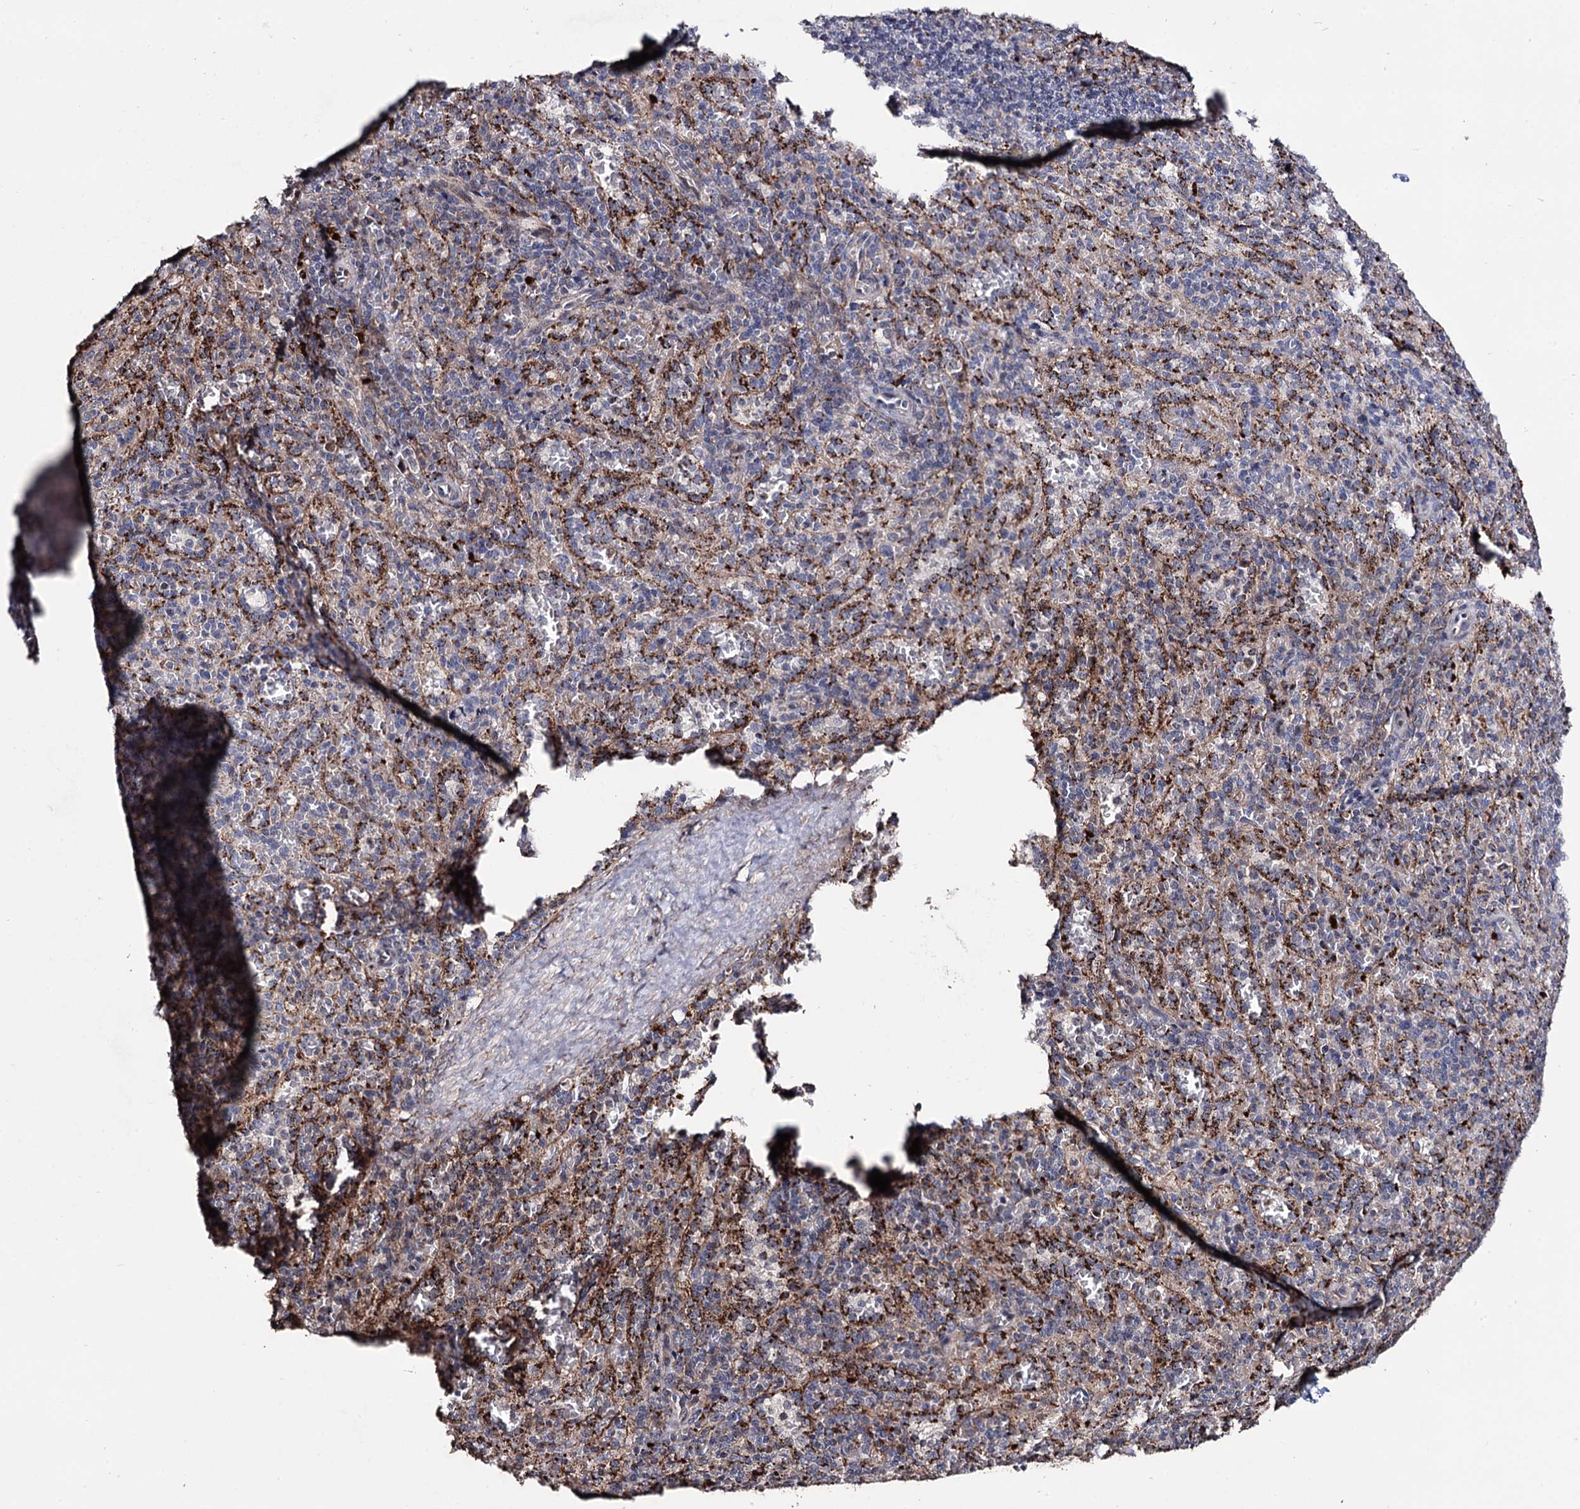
{"staining": {"intensity": "moderate", "quantity": "<25%", "location": "cytoplasmic/membranous"}, "tissue": "spleen", "cell_type": "Cells in red pulp", "image_type": "normal", "snomed": [{"axis": "morphology", "description": "Normal tissue, NOS"}, {"axis": "topography", "description": "Spleen"}], "caption": "Immunohistochemistry histopathology image of benign spleen: spleen stained using immunohistochemistry (IHC) reveals low levels of moderate protein expression localized specifically in the cytoplasmic/membranous of cells in red pulp, appearing as a cytoplasmic/membranous brown color.", "gene": "MICAL2", "patient": {"sex": "female", "age": 21}}